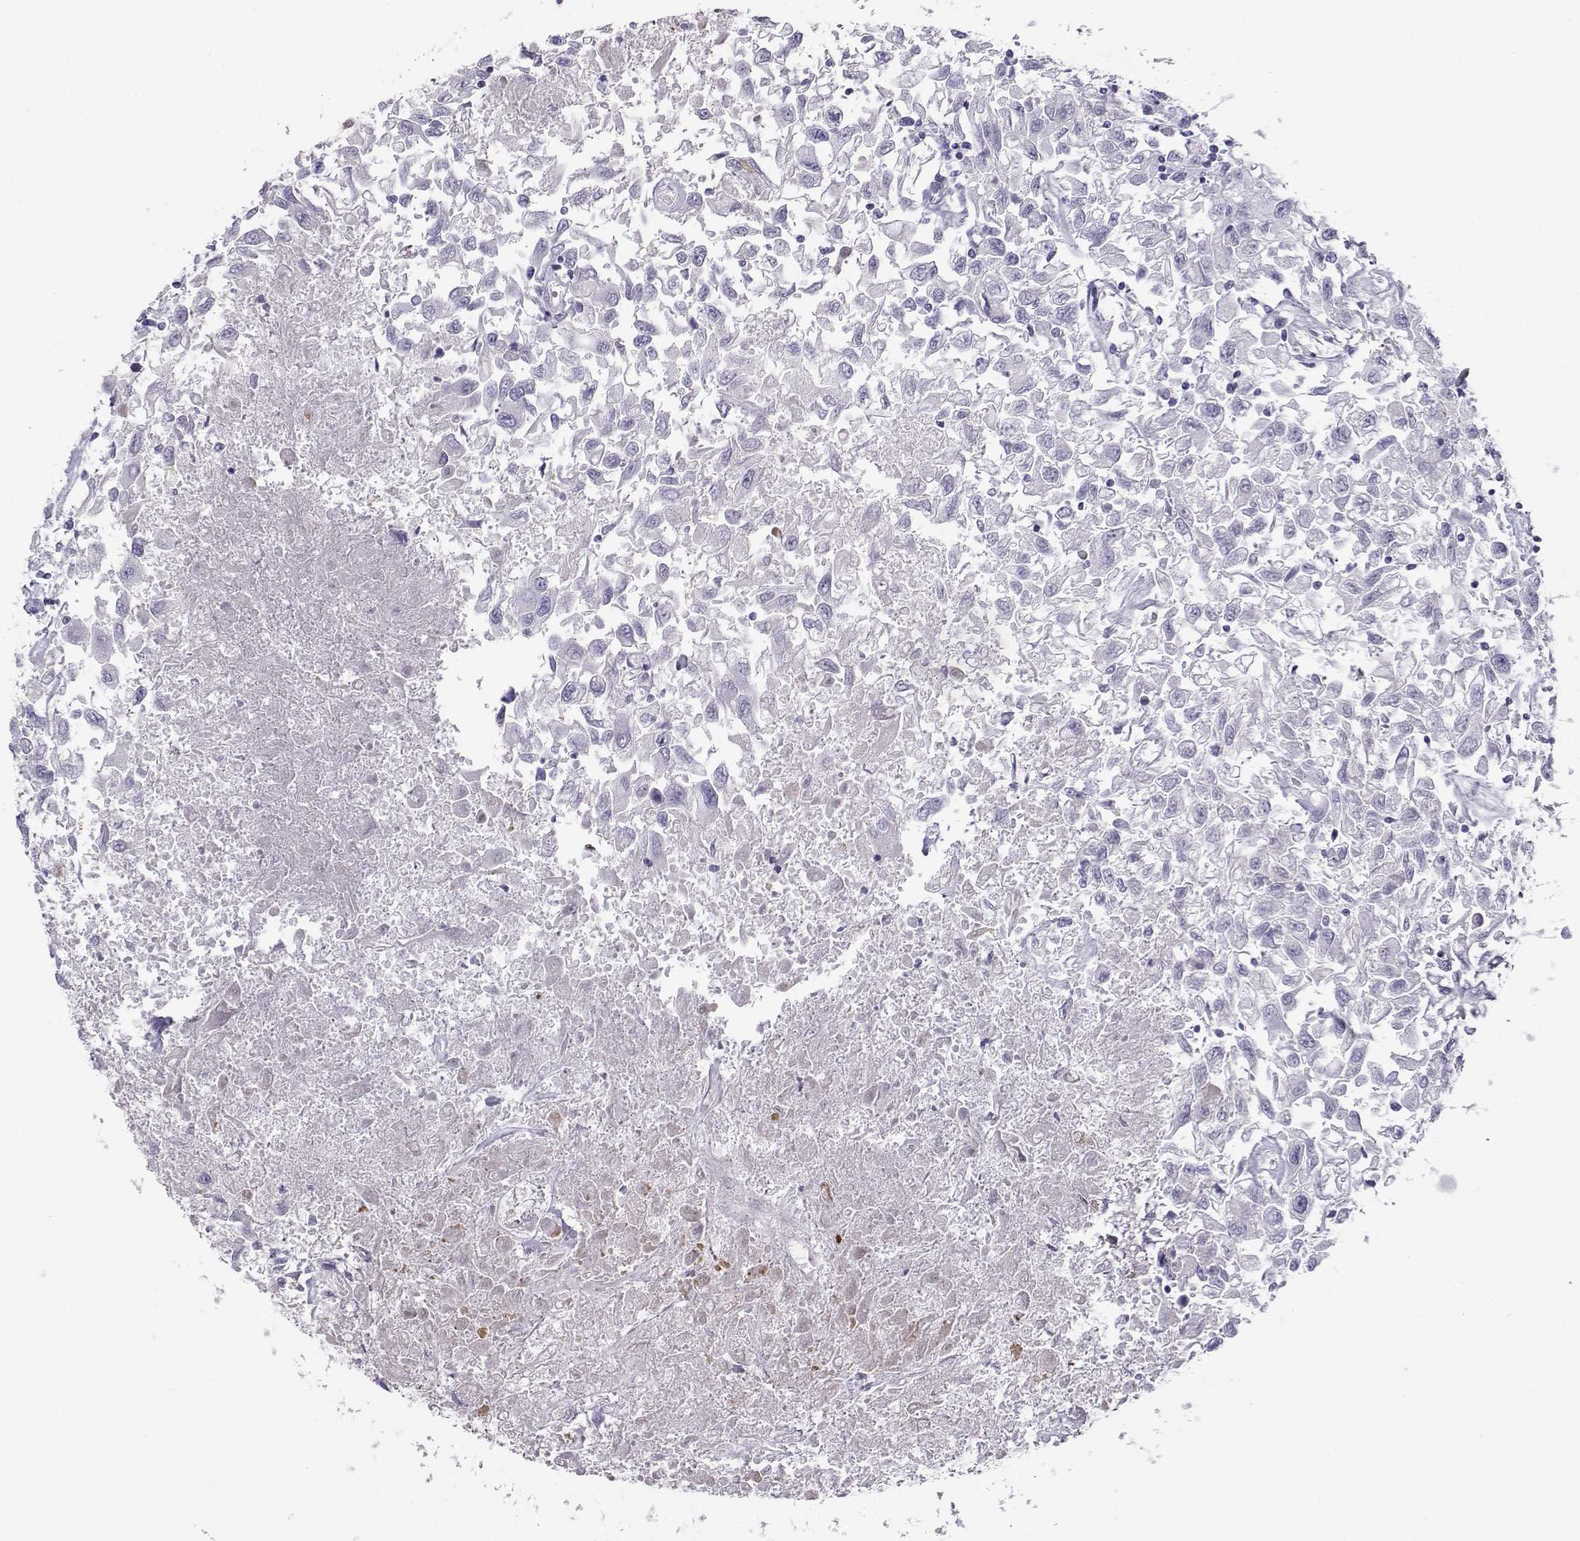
{"staining": {"intensity": "negative", "quantity": "none", "location": "none"}, "tissue": "renal cancer", "cell_type": "Tumor cells", "image_type": "cancer", "snomed": [{"axis": "morphology", "description": "Adenocarcinoma, NOS"}, {"axis": "topography", "description": "Kidney"}], "caption": "IHC histopathology image of neoplastic tissue: adenocarcinoma (renal) stained with DAB shows no significant protein expression in tumor cells.", "gene": "PGK1", "patient": {"sex": "female", "age": 76}}